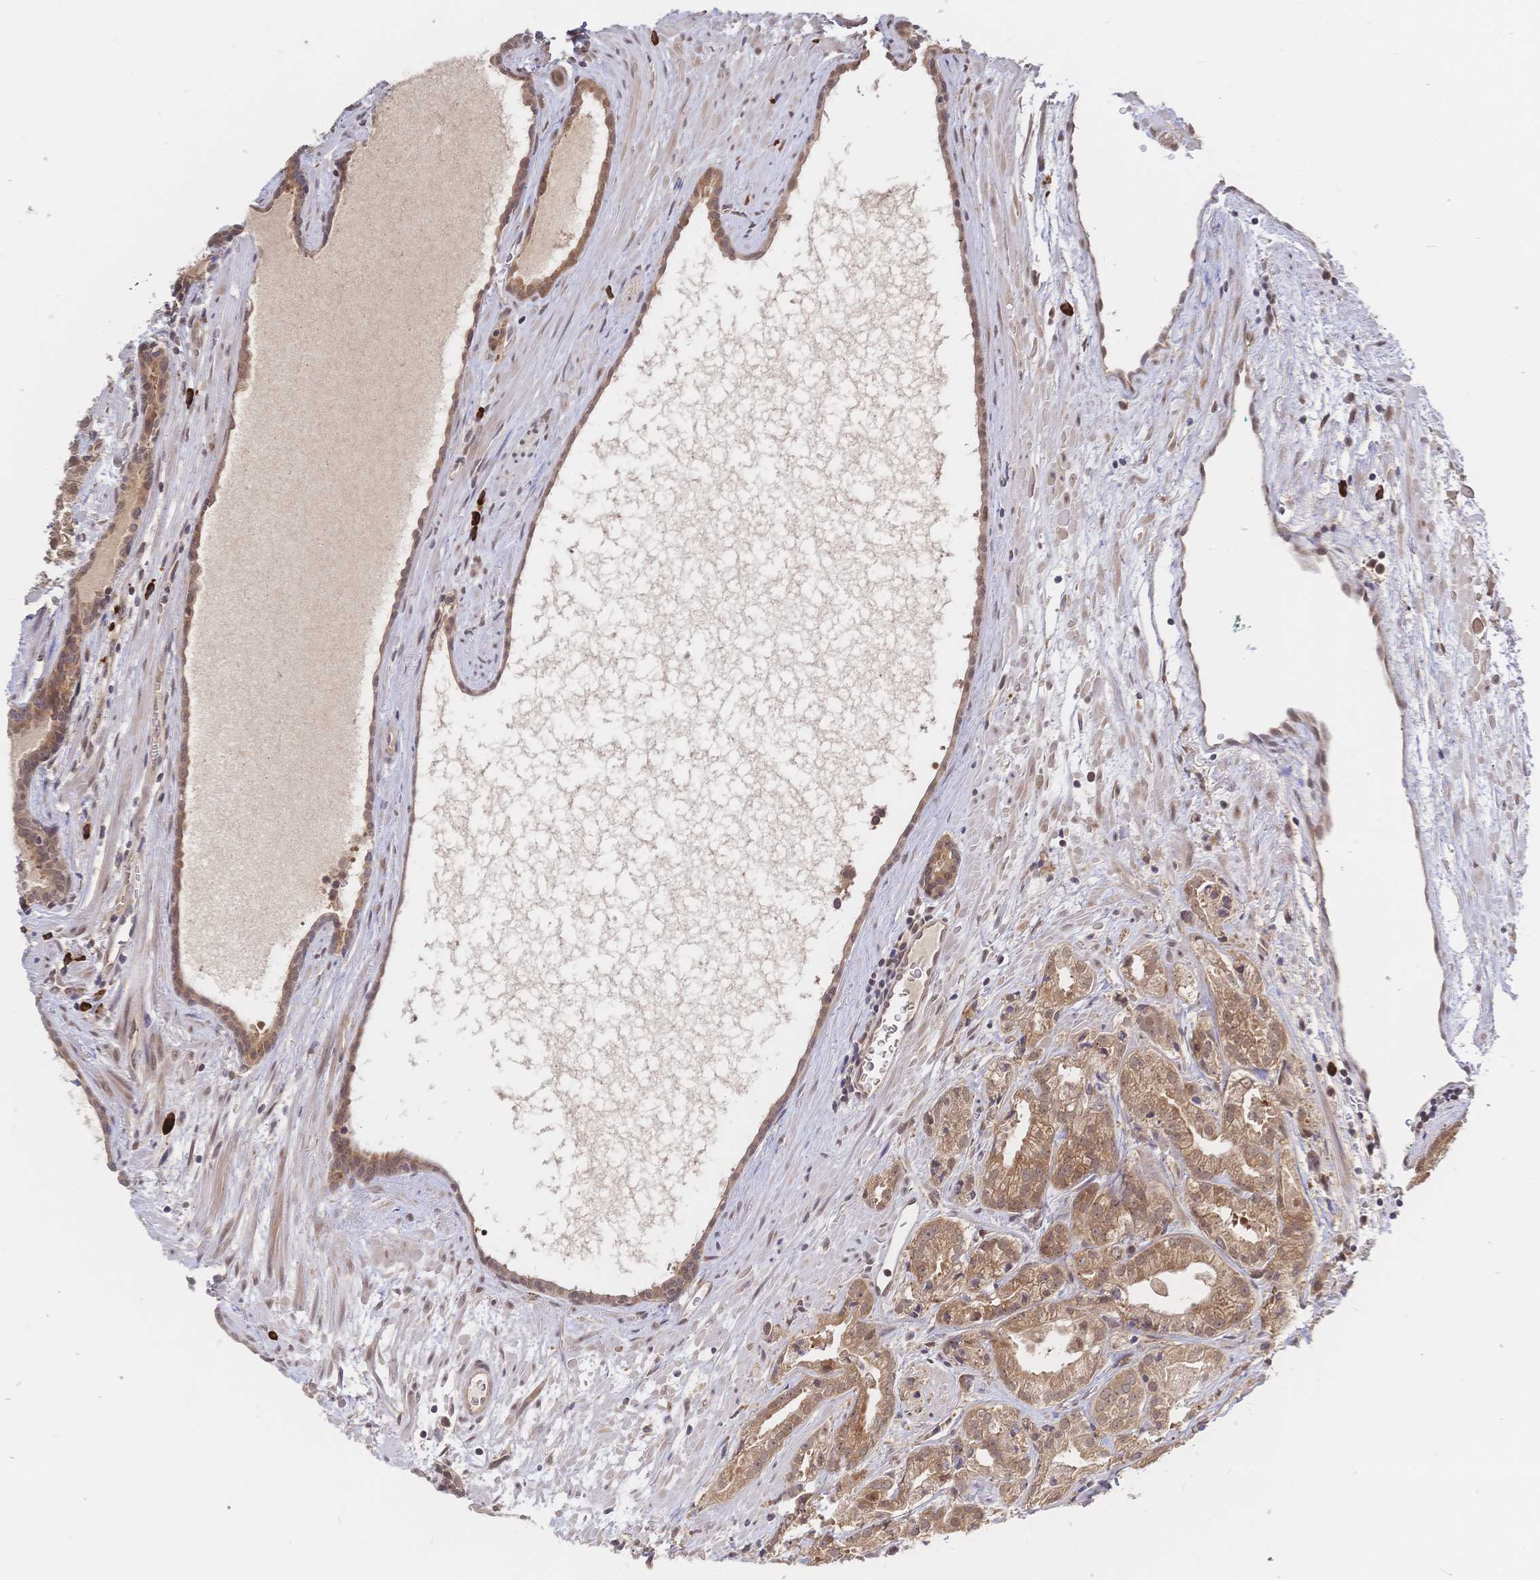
{"staining": {"intensity": "moderate", "quantity": ">75%", "location": "cytoplasmic/membranous"}, "tissue": "prostate cancer", "cell_type": "Tumor cells", "image_type": "cancer", "snomed": [{"axis": "morphology", "description": "Adenocarcinoma, High grade"}, {"axis": "topography", "description": "Prostate"}], "caption": "High-magnification brightfield microscopy of prostate cancer stained with DAB (brown) and counterstained with hematoxylin (blue). tumor cells exhibit moderate cytoplasmic/membranous staining is seen in approximately>75% of cells.", "gene": "LMO4", "patient": {"sex": "male", "age": 68}}